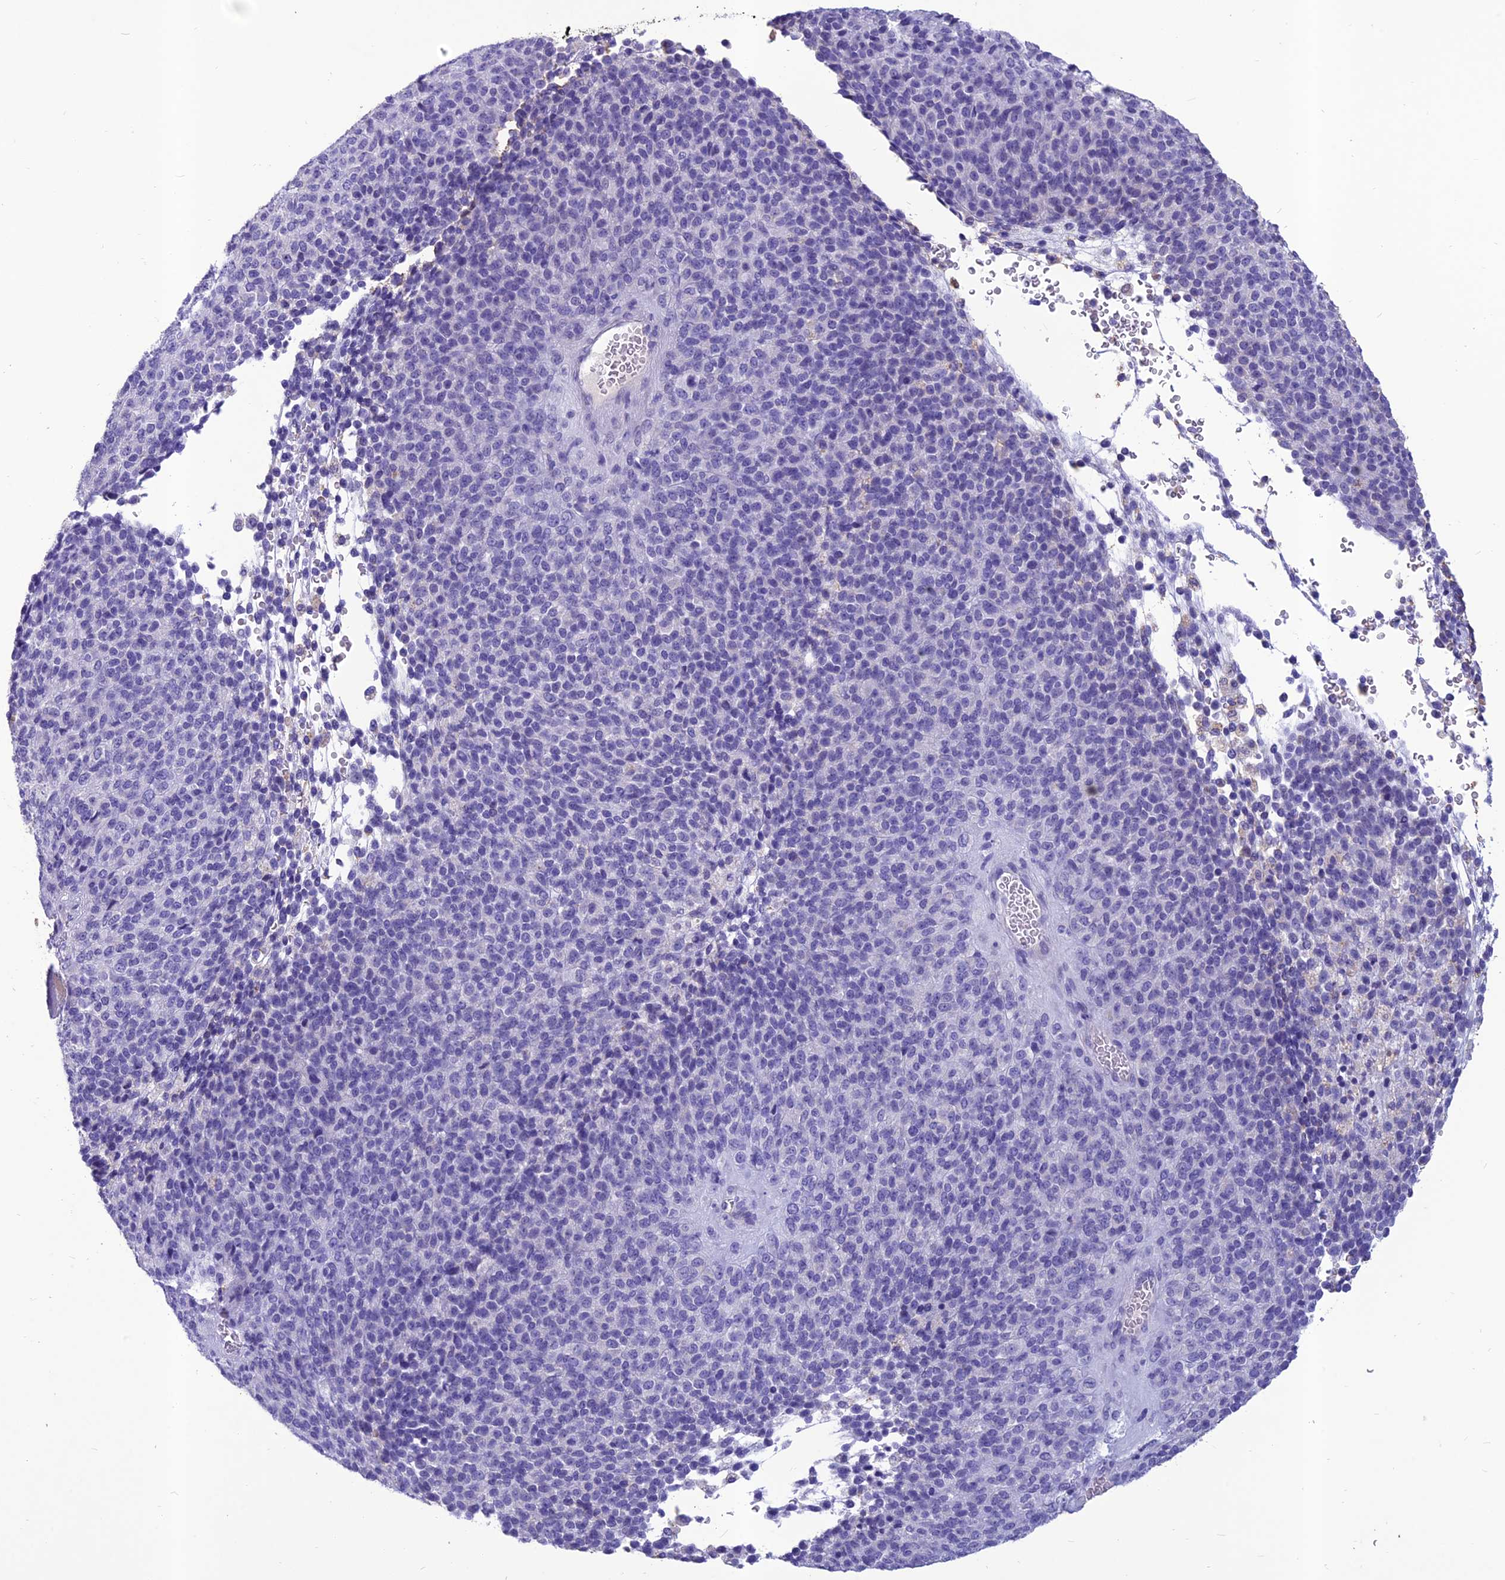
{"staining": {"intensity": "negative", "quantity": "none", "location": "none"}, "tissue": "melanoma", "cell_type": "Tumor cells", "image_type": "cancer", "snomed": [{"axis": "morphology", "description": "Malignant melanoma, Metastatic site"}, {"axis": "topography", "description": "Brain"}], "caption": "Tumor cells are negative for brown protein staining in malignant melanoma (metastatic site). (Immunohistochemistry (ihc), brightfield microscopy, high magnification).", "gene": "IFT172", "patient": {"sex": "female", "age": 56}}